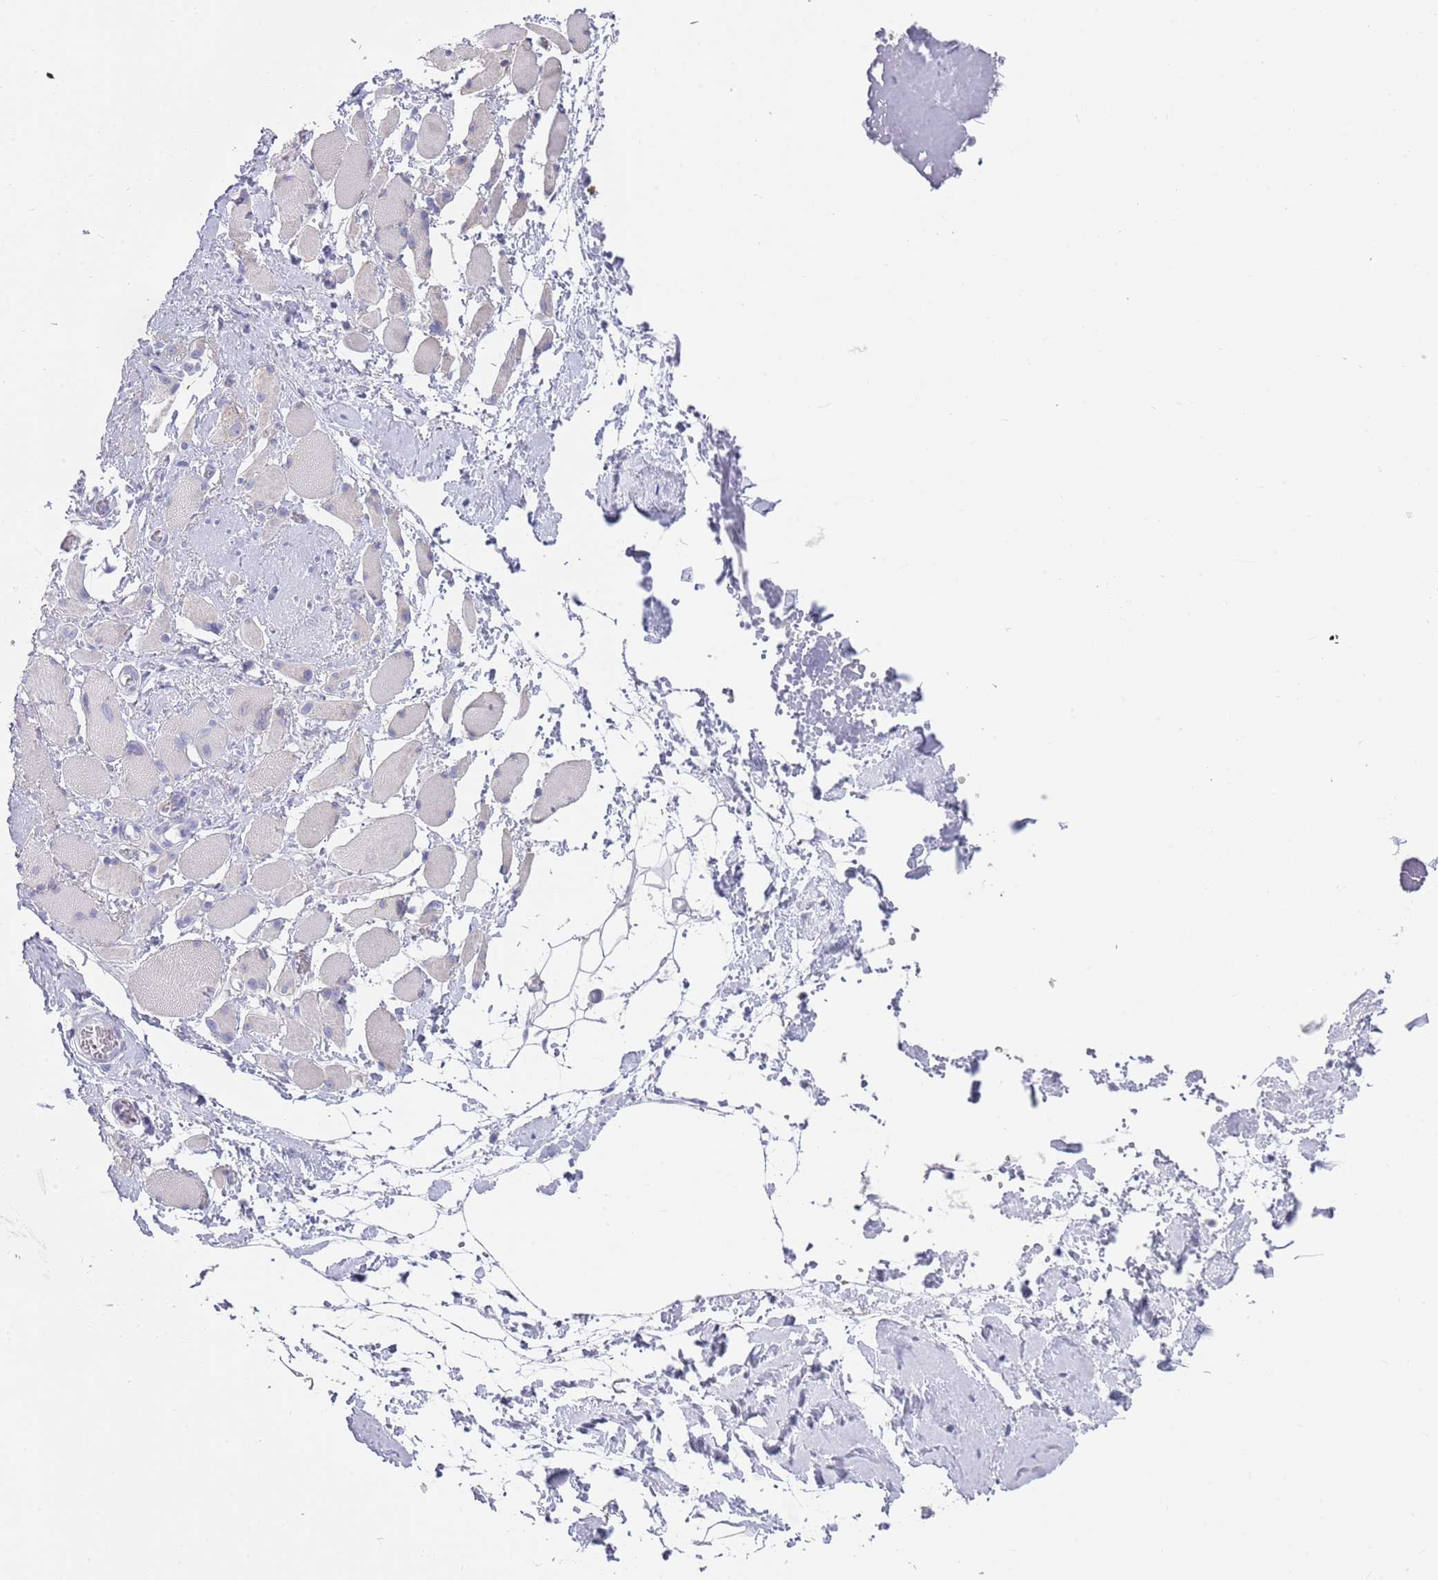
{"staining": {"intensity": "negative", "quantity": "none", "location": "none"}, "tissue": "skeletal muscle", "cell_type": "Myocytes", "image_type": "normal", "snomed": [{"axis": "morphology", "description": "Normal tissue, NOS"}, {"axis": "morphology", "description": "Basal cell carcinoma"}, {"axis": "topography", "description": "Skeletal muscle"}], "caption": "Immunohistochemistry (IHC) of unremarkable human skeletal muscle exhibits no expression in myocytes.", "gene": "CPXM2", "patient": {"sex": "female", "age": 64}}